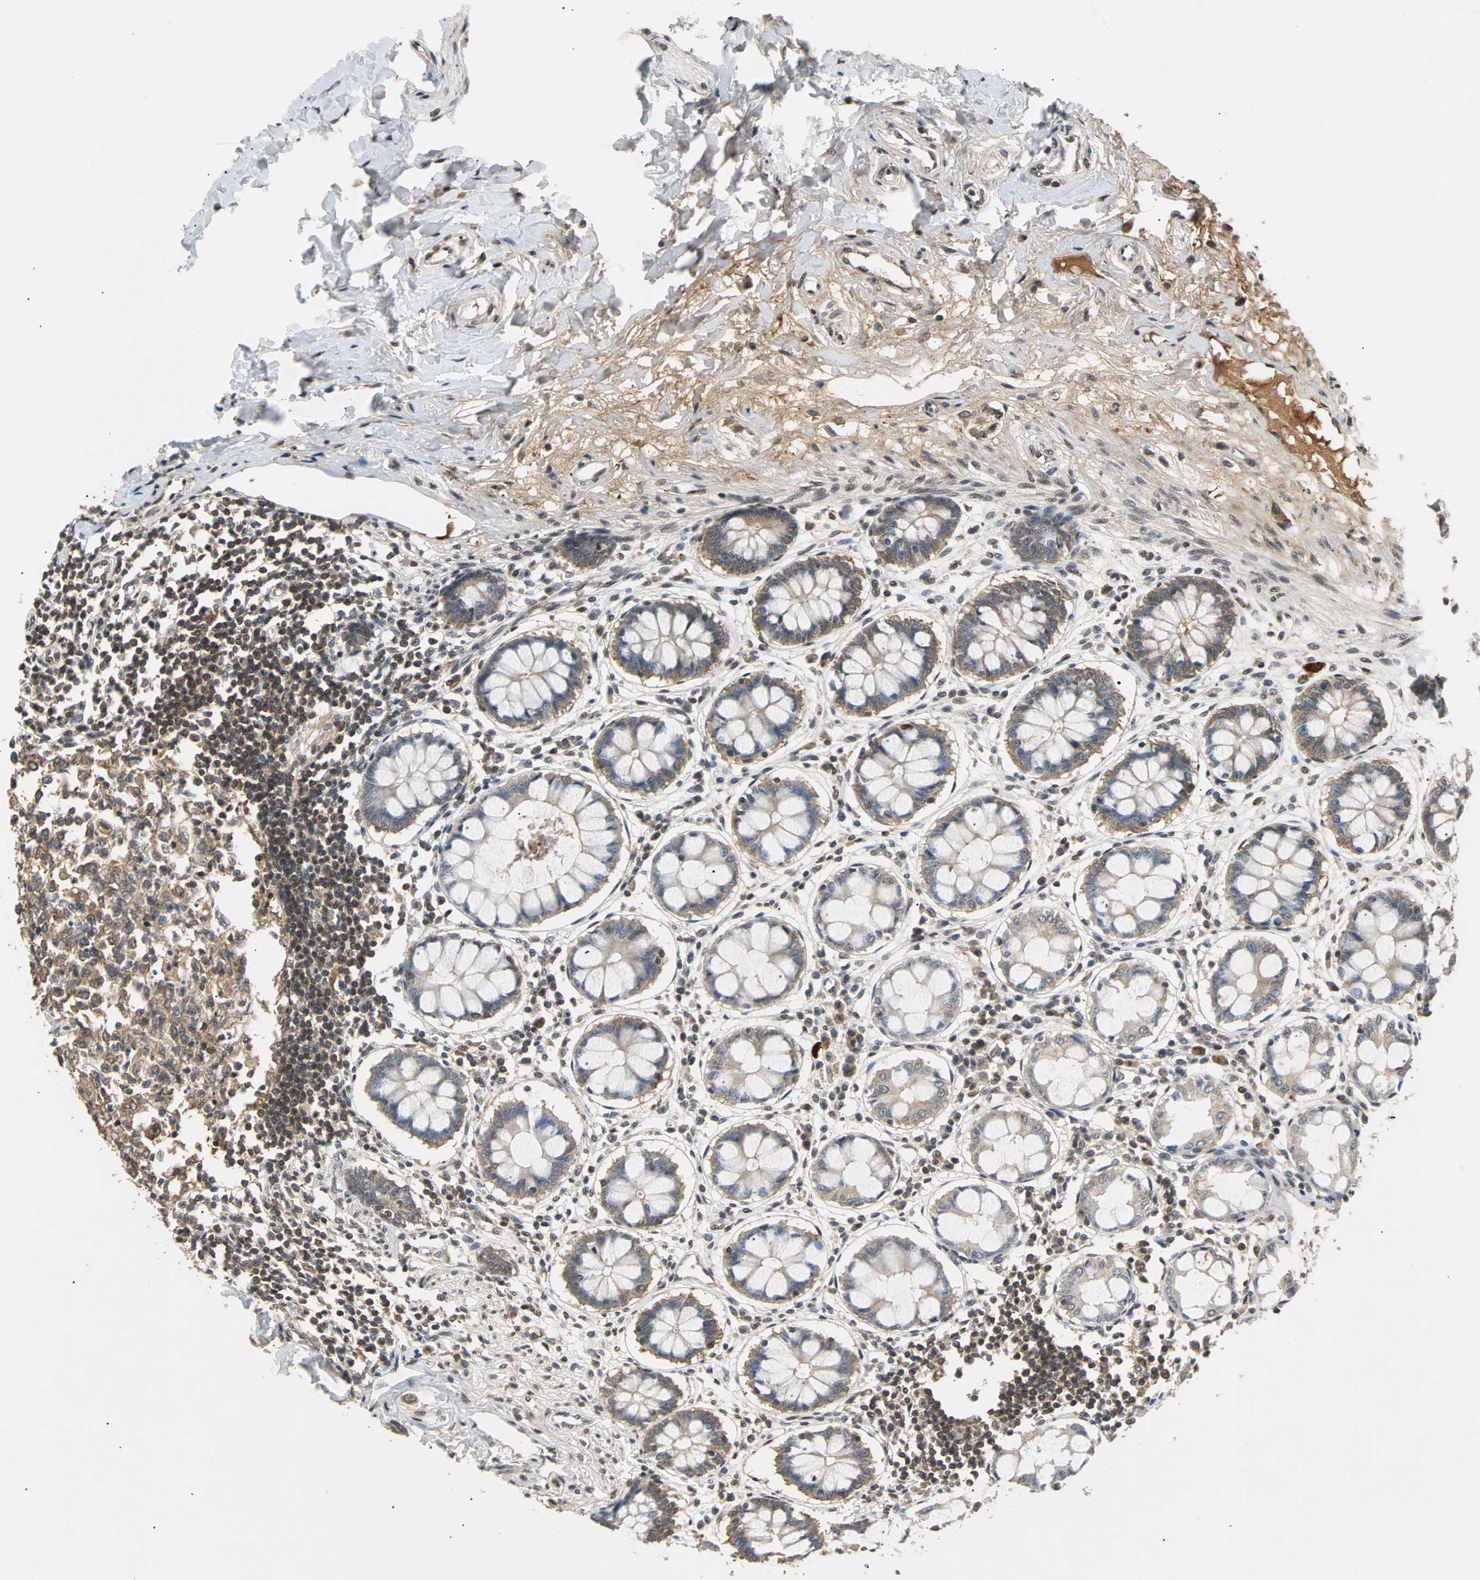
{"staining": {"intensity": "weak", "quantity": ">75%", "location": "cytoplasmic/membranous"}, "tissue": "colon", "cell_type": "Endothelial cells", "image_type": "normal", "snomed": [{"axis": "morphology", "description": "Normal tissue, NOS"}, {"axis": "morphology", "description": "Adenocarcinoma, NOS"}, {"axis": "topography", "description": "Colon"}, {"axis": "topography", "description": "Peripheral nerve tissue"}], "caption": "Approximately >75% of endothelial cells in normal colon exhibit weak cytoplasmic/membranous protein staining as visualized by brown immunohistochemical staining.", "gene": "PHC1", "patient": {"sex": "male", "age": 14}}